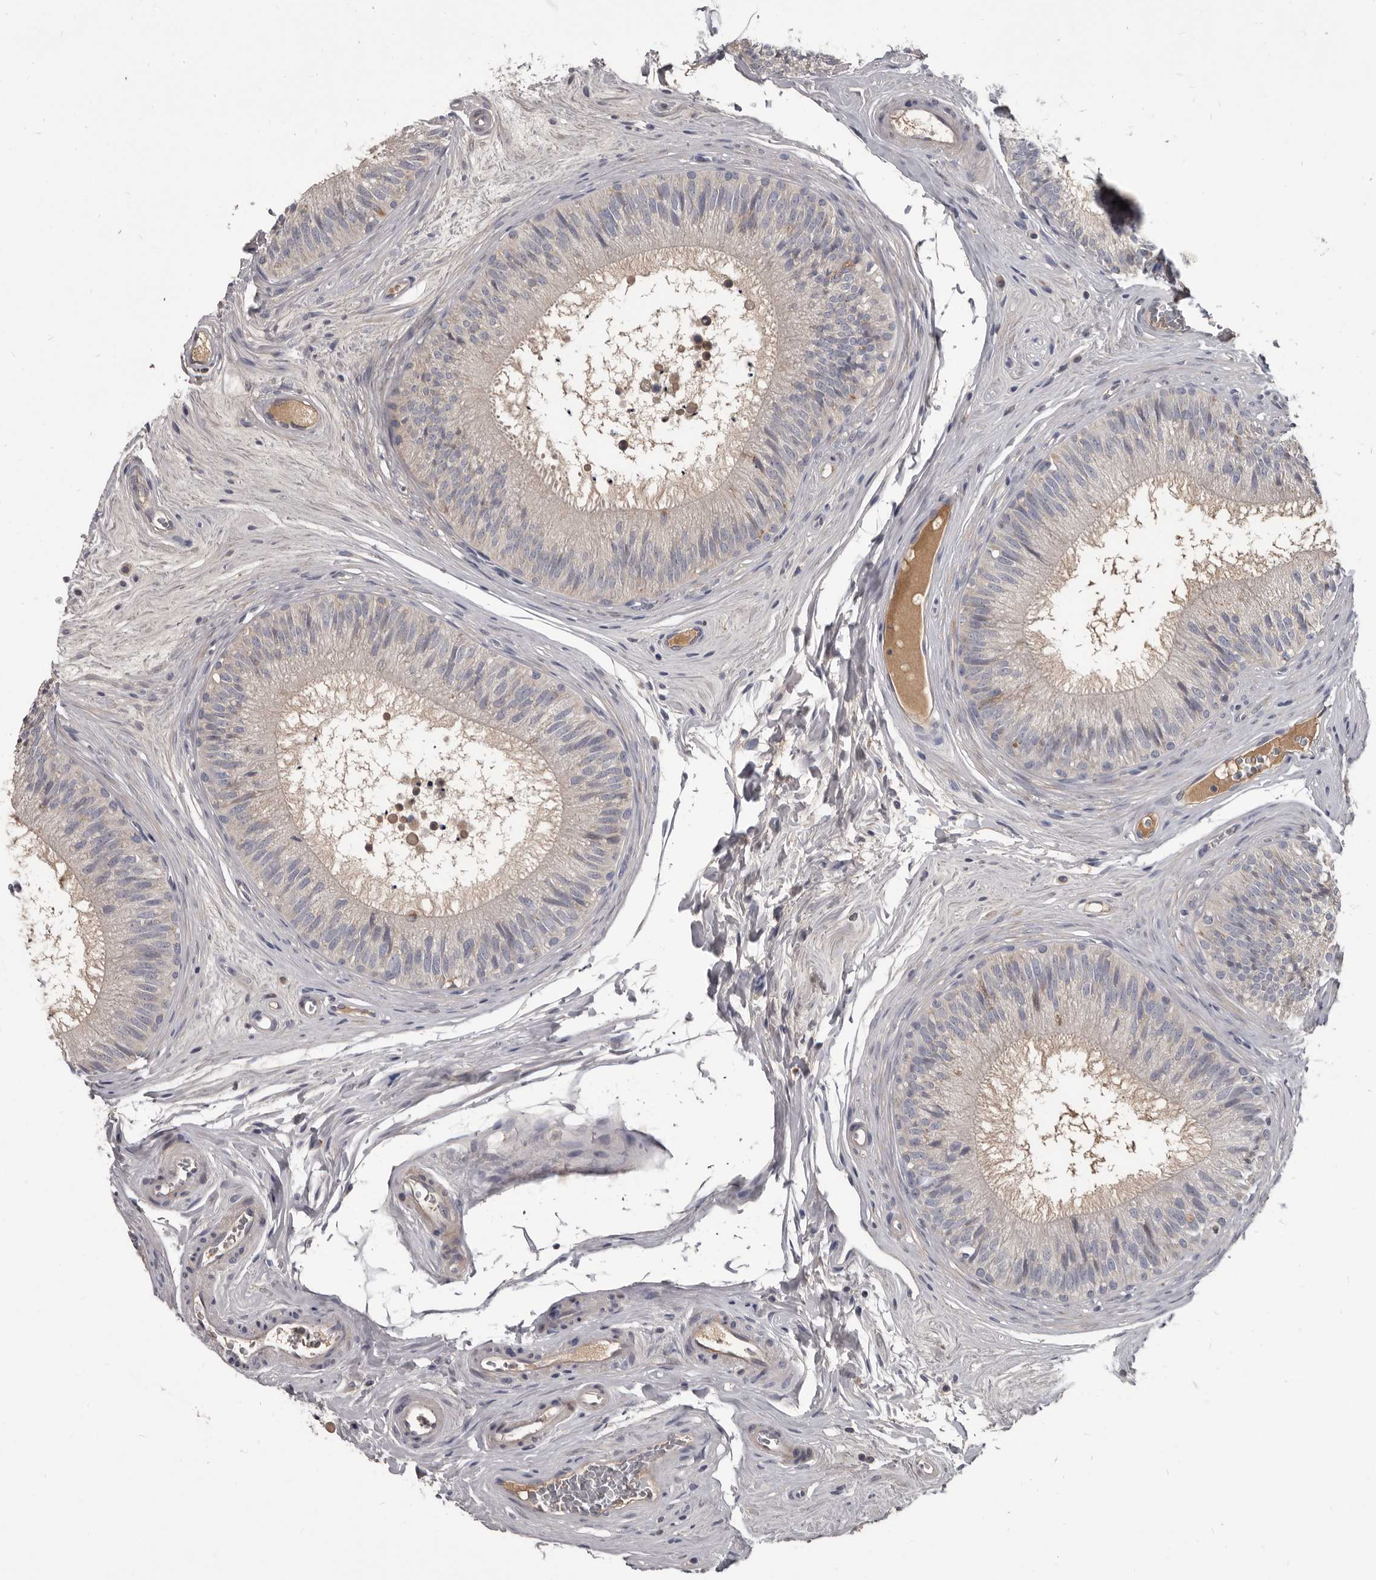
{"staining": {"intensity": "negative", "quantity": "none", "location": "none"}, "tissue": "epididymis", "cell_type": "Glandular cells", "image_type": "normal", "snomed": [{"axis": "morphology", "description": "Normal tissue, NOS"}, {"axis": "topography", "description": "Epididymis"}], "caption": "Immunohistochemistry micrograph of normal human epididymis stained for a protein (brown), which demonstrates no positivity in glandular cells. Brightfield microscopy of immunohistochemistry stained with DAB (brown) and hematoxylin (blue), captured at high magnification.", "gene": "ALDH5A1", "patient": {"sex": "male", "age": 29}}